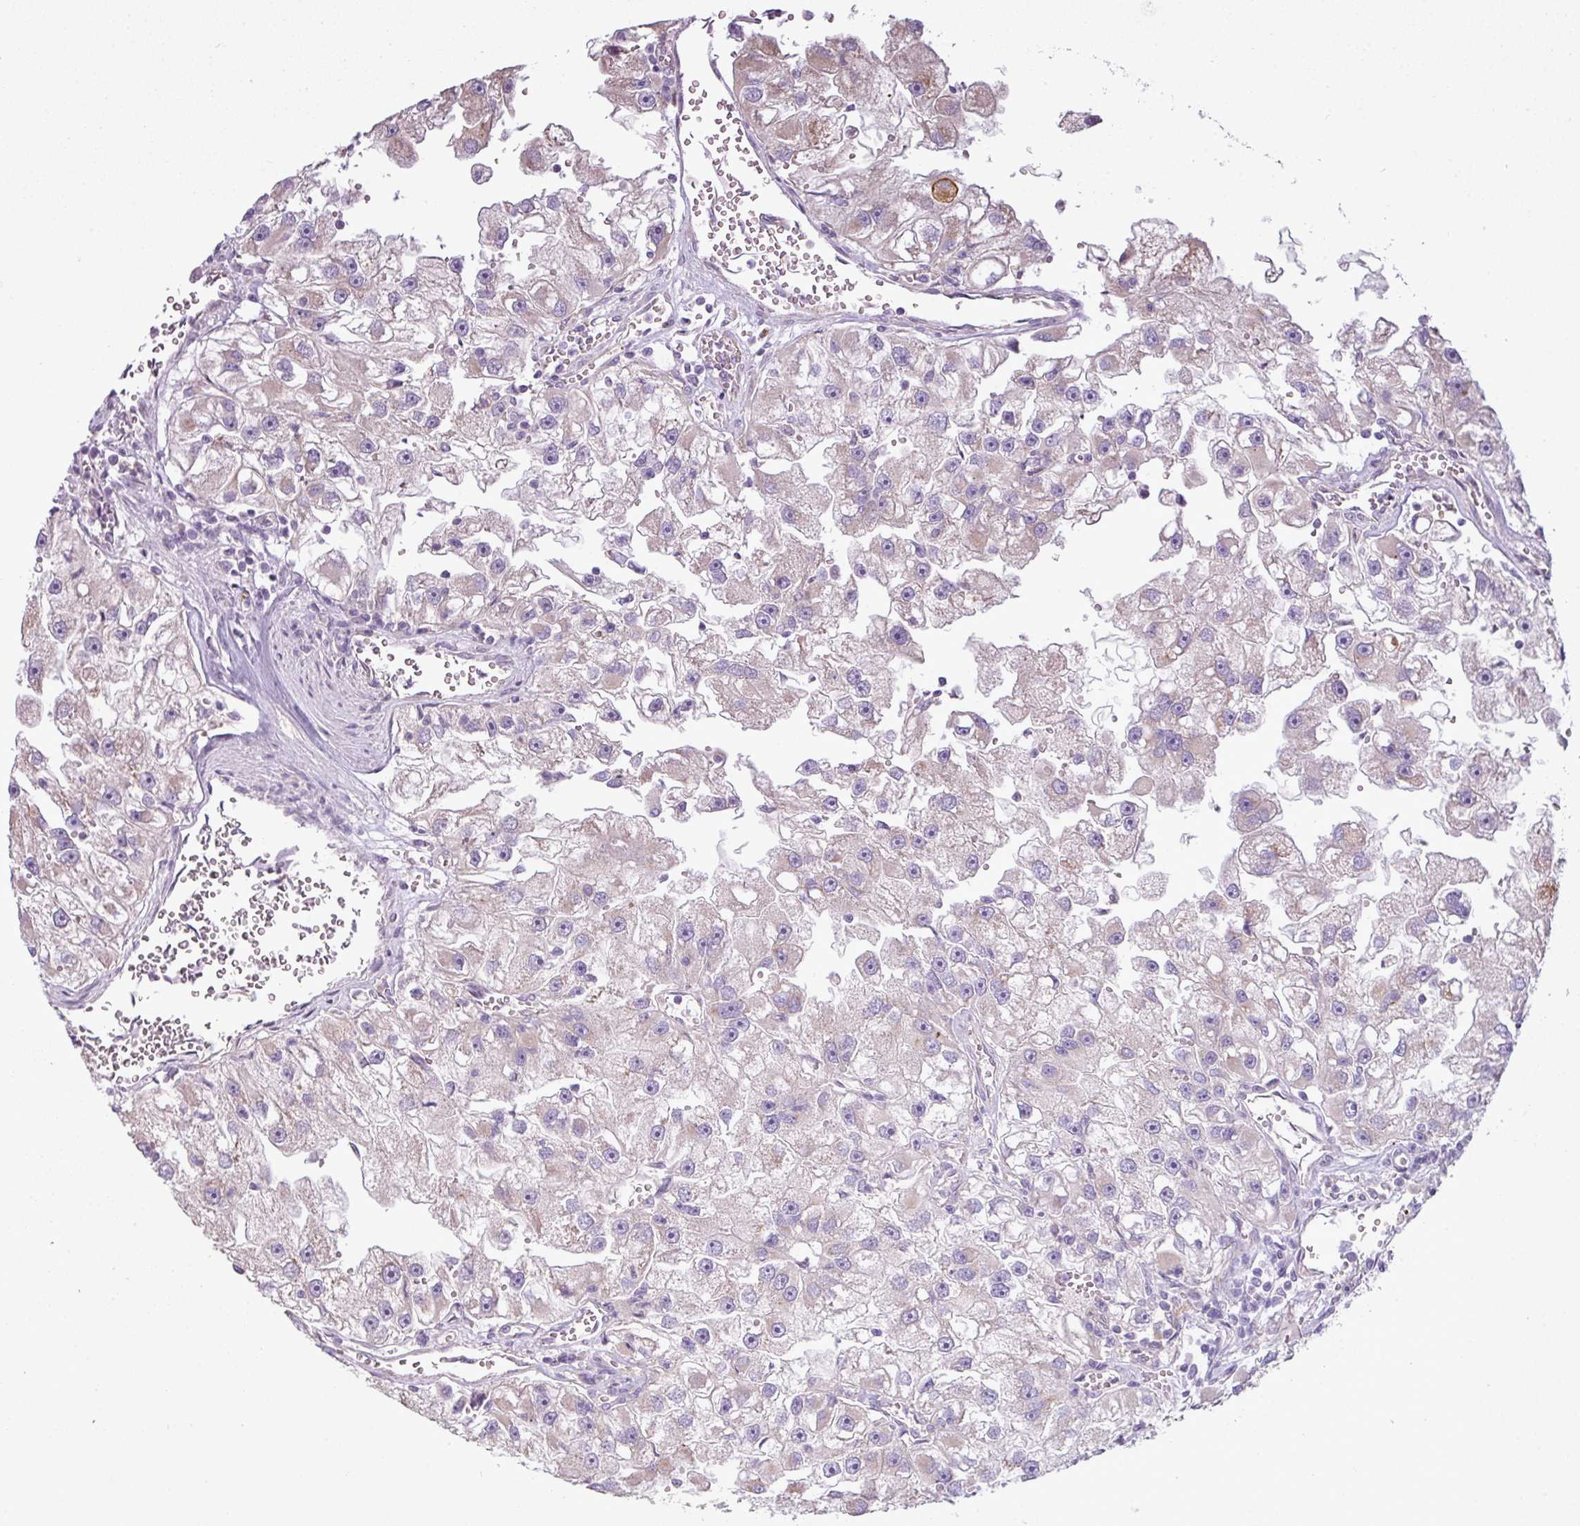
{"staining": {"intensity": "moderate", "quantity": "<25%", "location": "cytoplasmic/membranous"}, "tissue": "renal cancer", "cell_type": "Tumor cells", "image_type": "cancer", "snomed": [{"axis": "morphology", "description": "Adenocarcinoma, NOS"}, {"axis": "topography", "description": "Kidney"}], "caption": "Renal cancer (adenocarcinoma) stained with a protein marker reveals moderate staining in tumor cells.", "gene": "CAMK2B", "patient": {"sex": "male", "age": 63}}